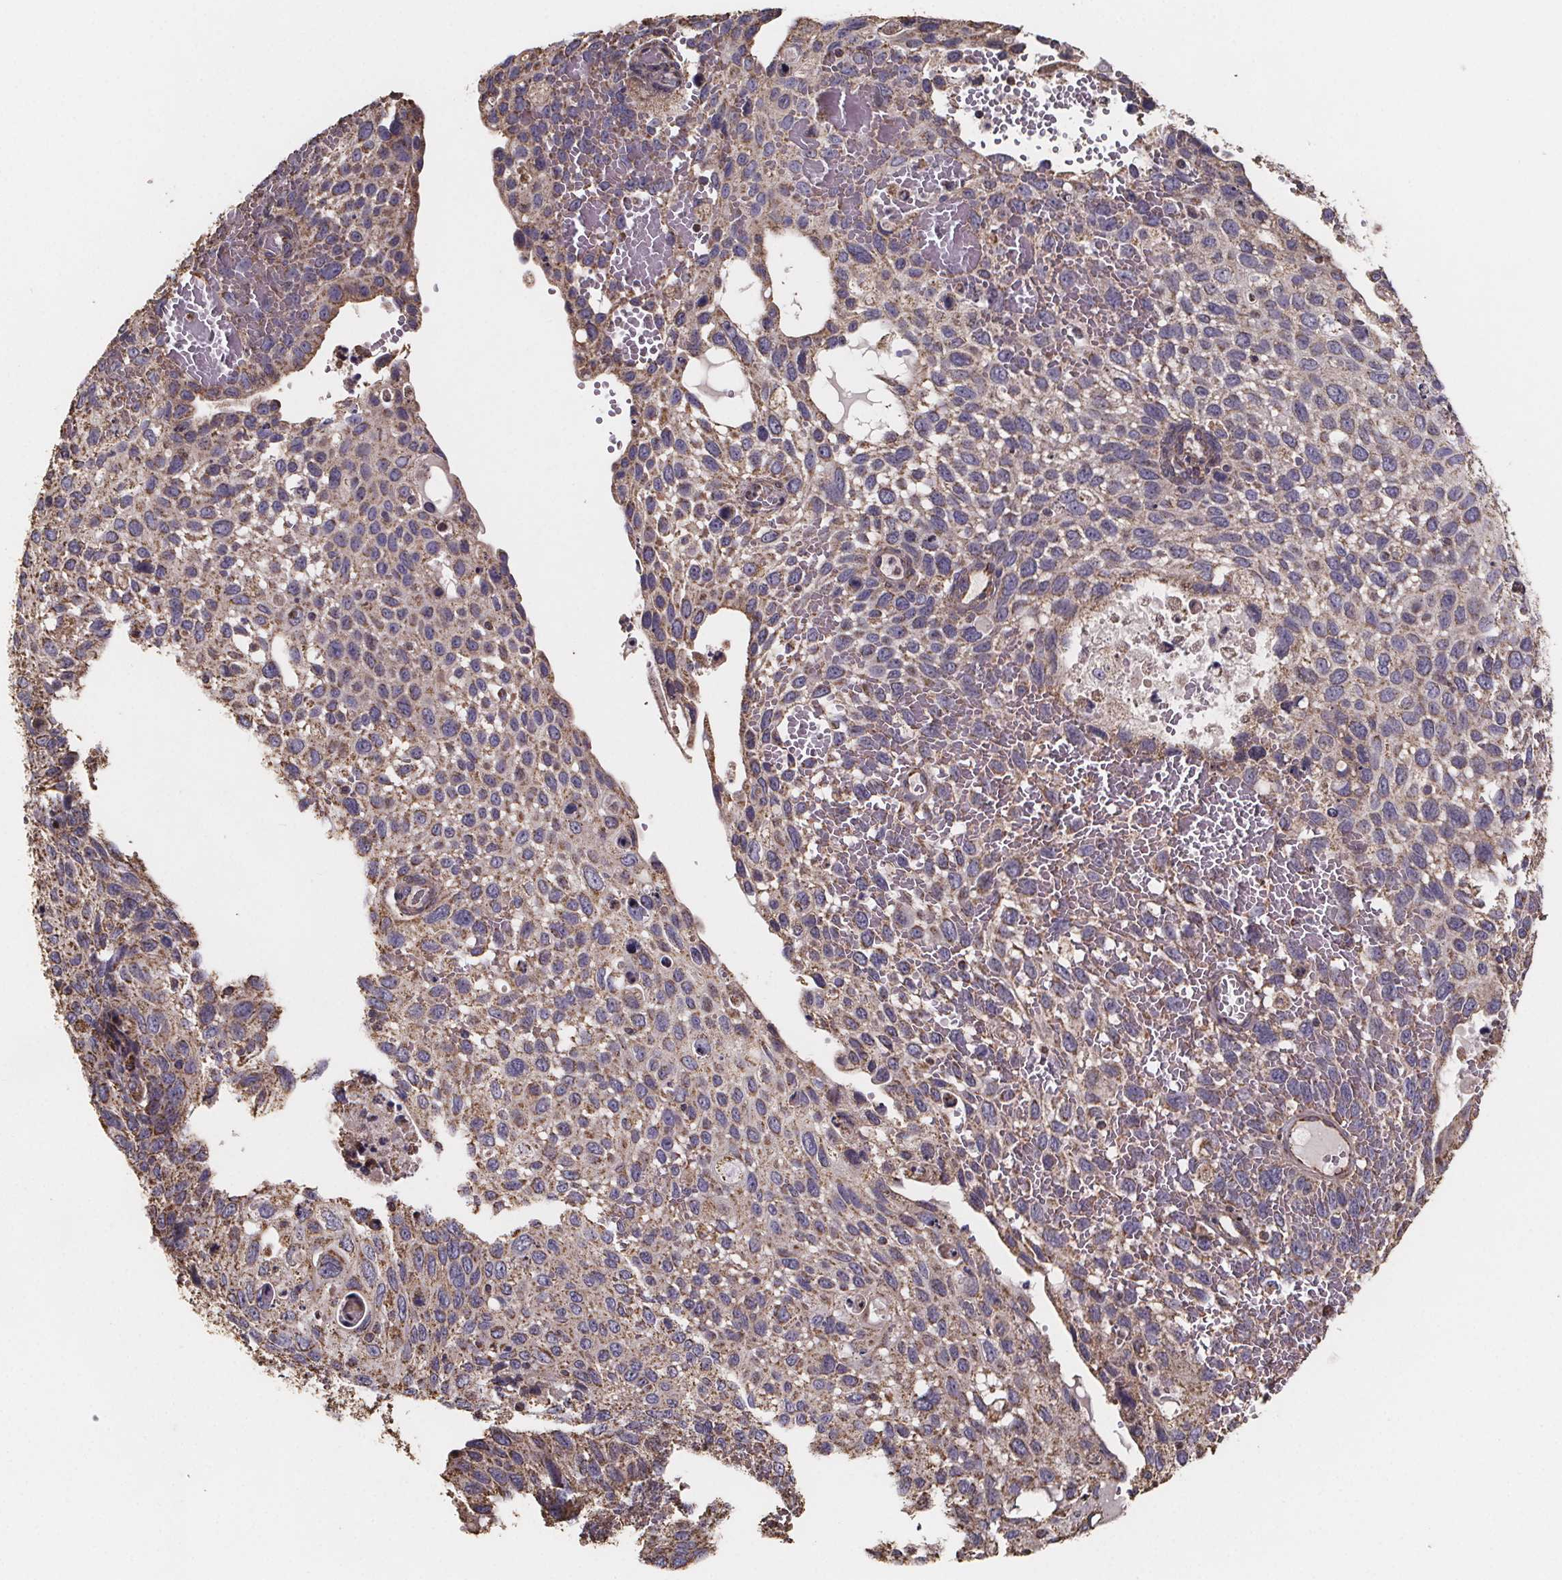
{"staining": {"intensity": "moderate", "quantity": "25%-75%", "location": "cytoplasmic/membranous"}, "tissue": "cervical cancer", "cell_type": "Tumor cells", "image_type": "cancer", "snomed": [{"axis": "morphology", "description": "Squamous cell carcinoma, NOS"}, {"axis": "topography", "description": "Cervix"}], "caption": "Immunohistochemical staining of squamous cell carcinoma (cervical) reveals medium levels of moderate cytoplasmic/membranous protein expression in about 25%-75% of tumor cells.", "gene": "SLC35D2", "patient": {"sex": "female", "age": 70}}